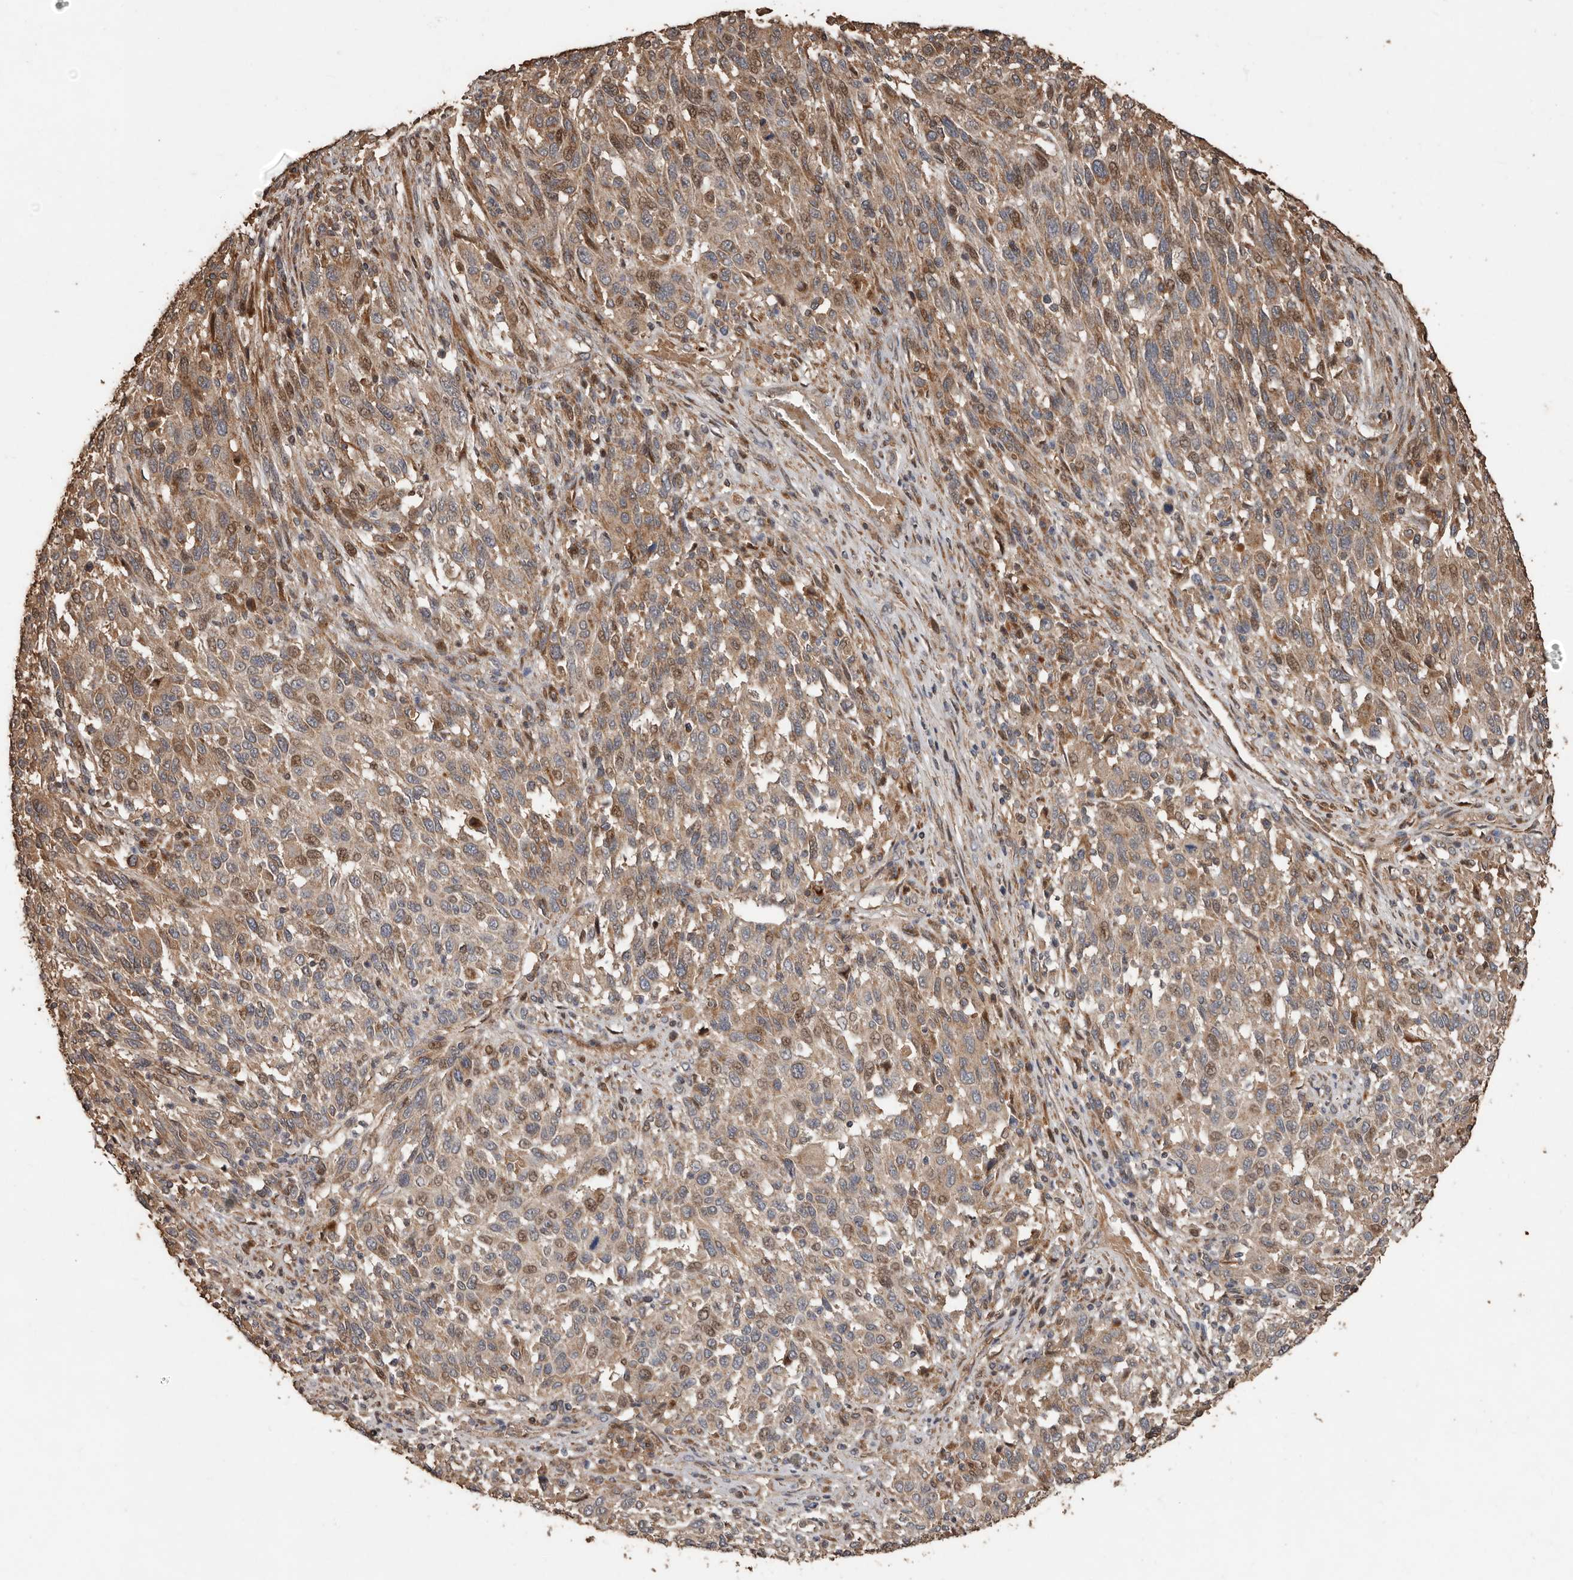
{"staining": {"intensity": "weak", "quantity": "25%-75%", "location": "cytoplasmic/membranous,nuclear"}, "tissue": "melanoma", "cell_type": "Tumor cells", "image_type": "cancer", "snomed": [{"axis": "morphology", "description": "Malignant melanoma, Metastatic site"}, {"axis": "topography", "description": "Lymph node"}], "caption": "A brown stain highlights weak cytoplasmic/membranous and nuclear positivity of a protein in malignant melanoma (metastatic site) tumor cells.", "gene": "RANBP17", "patient": {"sex": "male", "age": 61}}